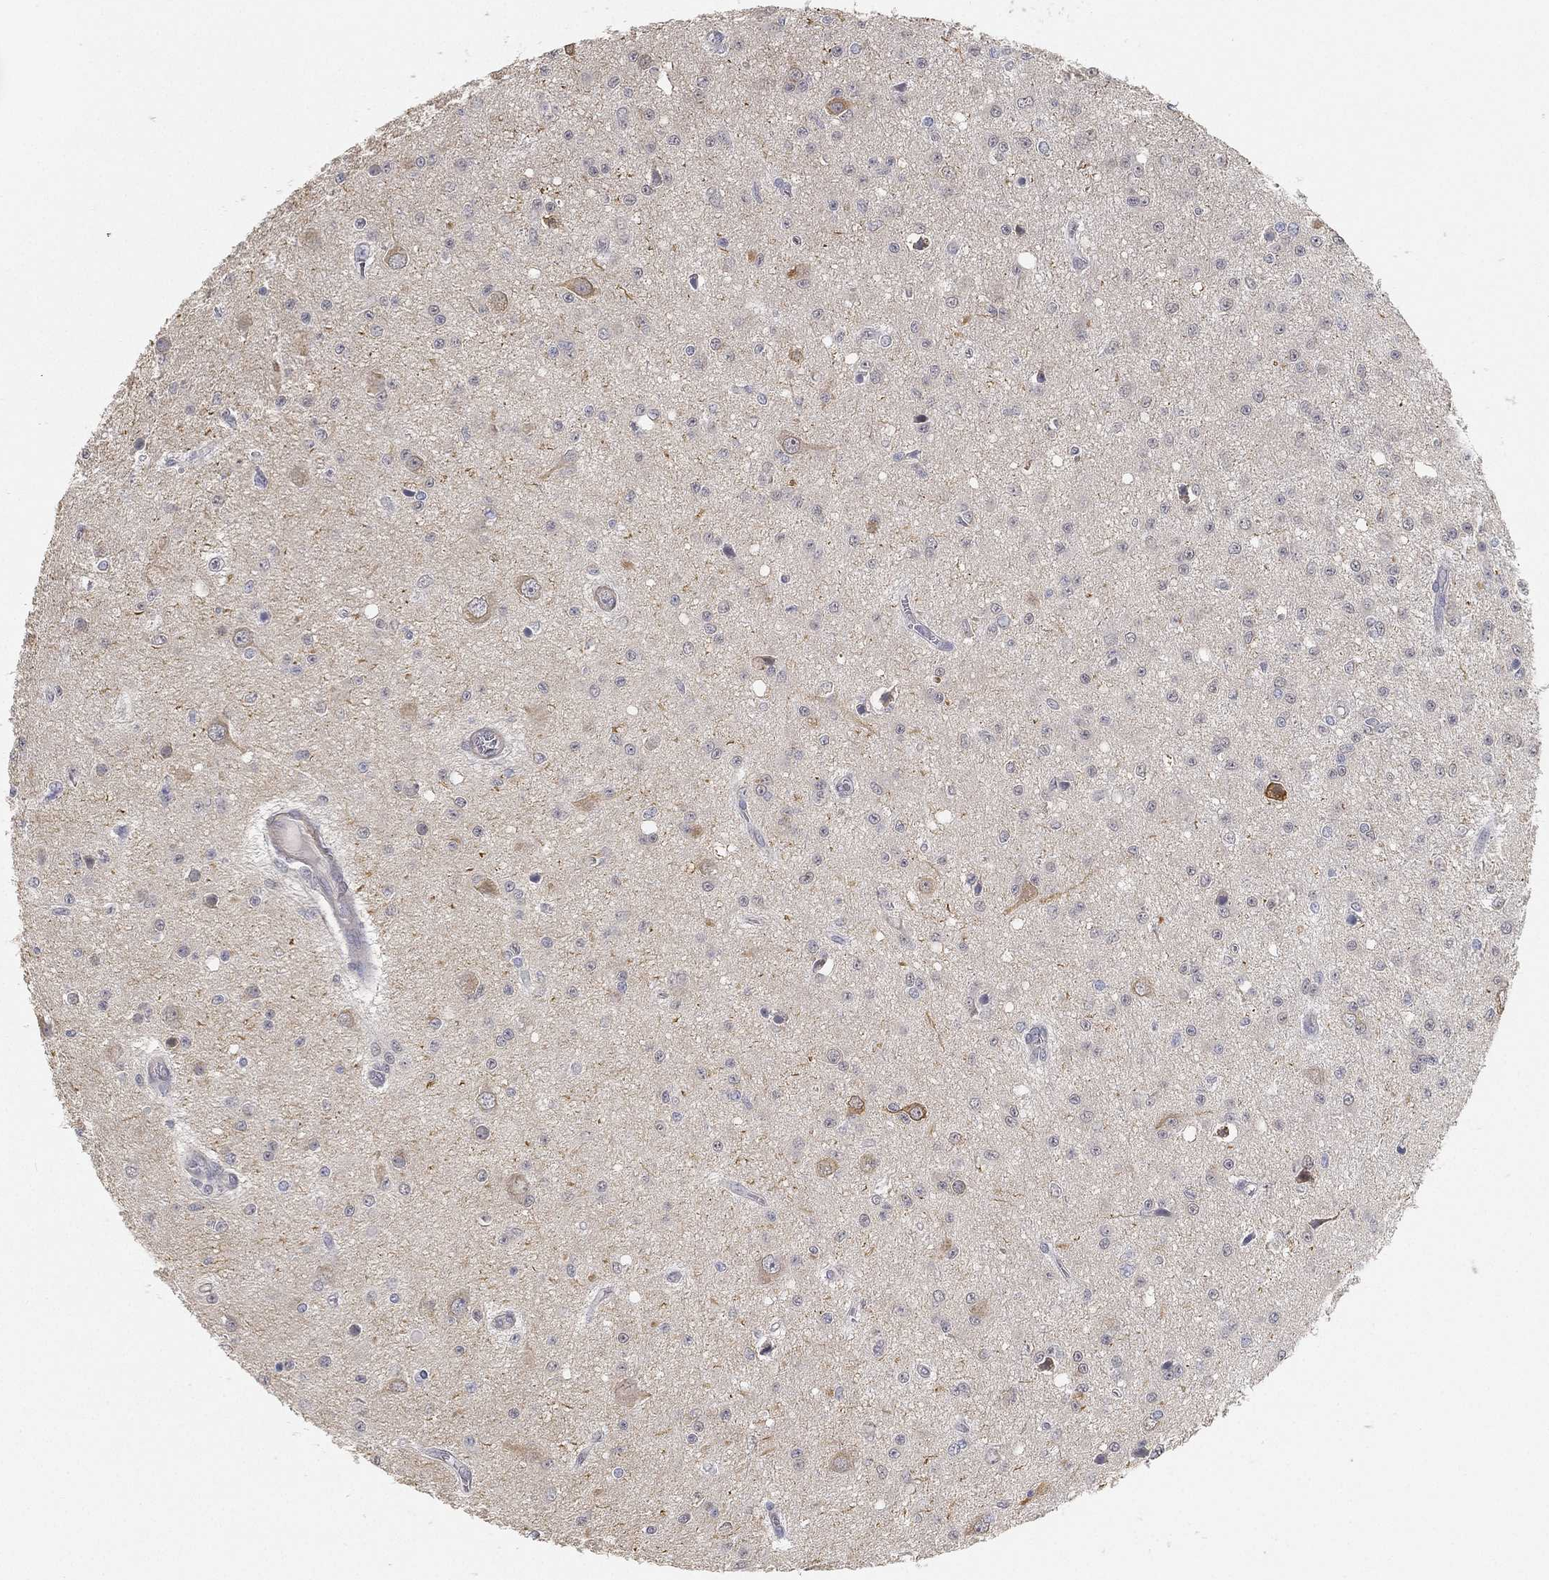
{"staining": {"intensity": "negative", "quantity": "none", "location": "none"}, "tissue": "glioma", "cell_type": "Tumor cells", "image_type": "cancer", "snomed": [{"axis": "morphology", "description": "Glioma, malignant, Low grade"}, {"axis": "topography", "description": "Brain"}], "caption": "Immunohistochemical staining of malignant glioma (low-grade) displays no significant positivity in tumor cells.", "gene": "GPR61", "patient": {"sex": "female", "age": 45}}